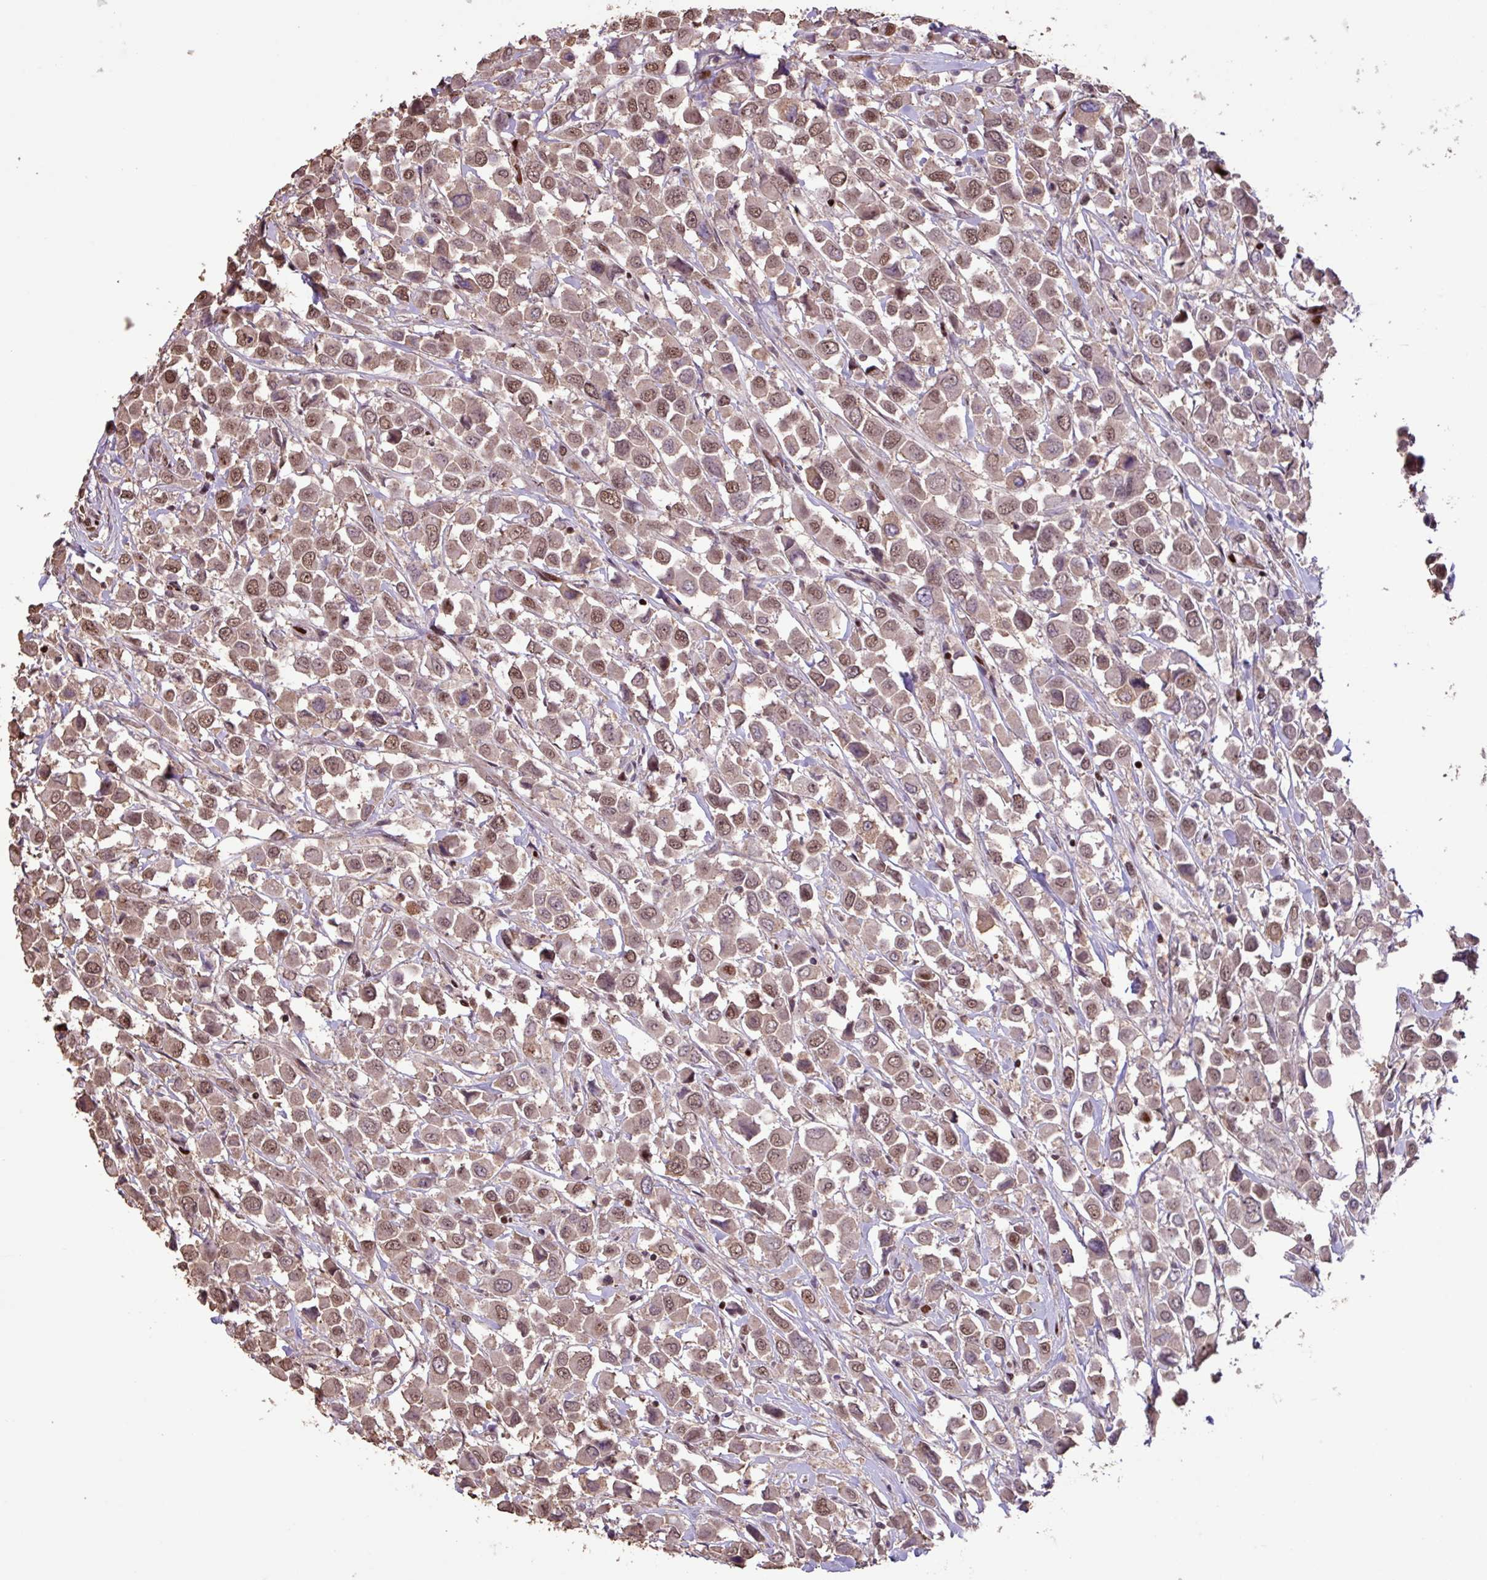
{"staining": {"intensity": "weak", "quantity": ">75%", "location": "cytoplasmic/membranous,nuclear"}, "tissue": "breast cancer", "cell_type": "Tumor cells", "image_type": "cancer", "snomed": [{"axis": "morphology", "description": "Duct carcinoma"}, {"axis": "topography", "description": "Breast"}], "caption": "Protein staining by immunohistochemistry demonstrates weak cytoplasmic/membranous and nuclear expression in about >75% of tumor cells in breast cancer.", "gene": "ZNF709", "patient": {"sex": "female", "age": 61}}